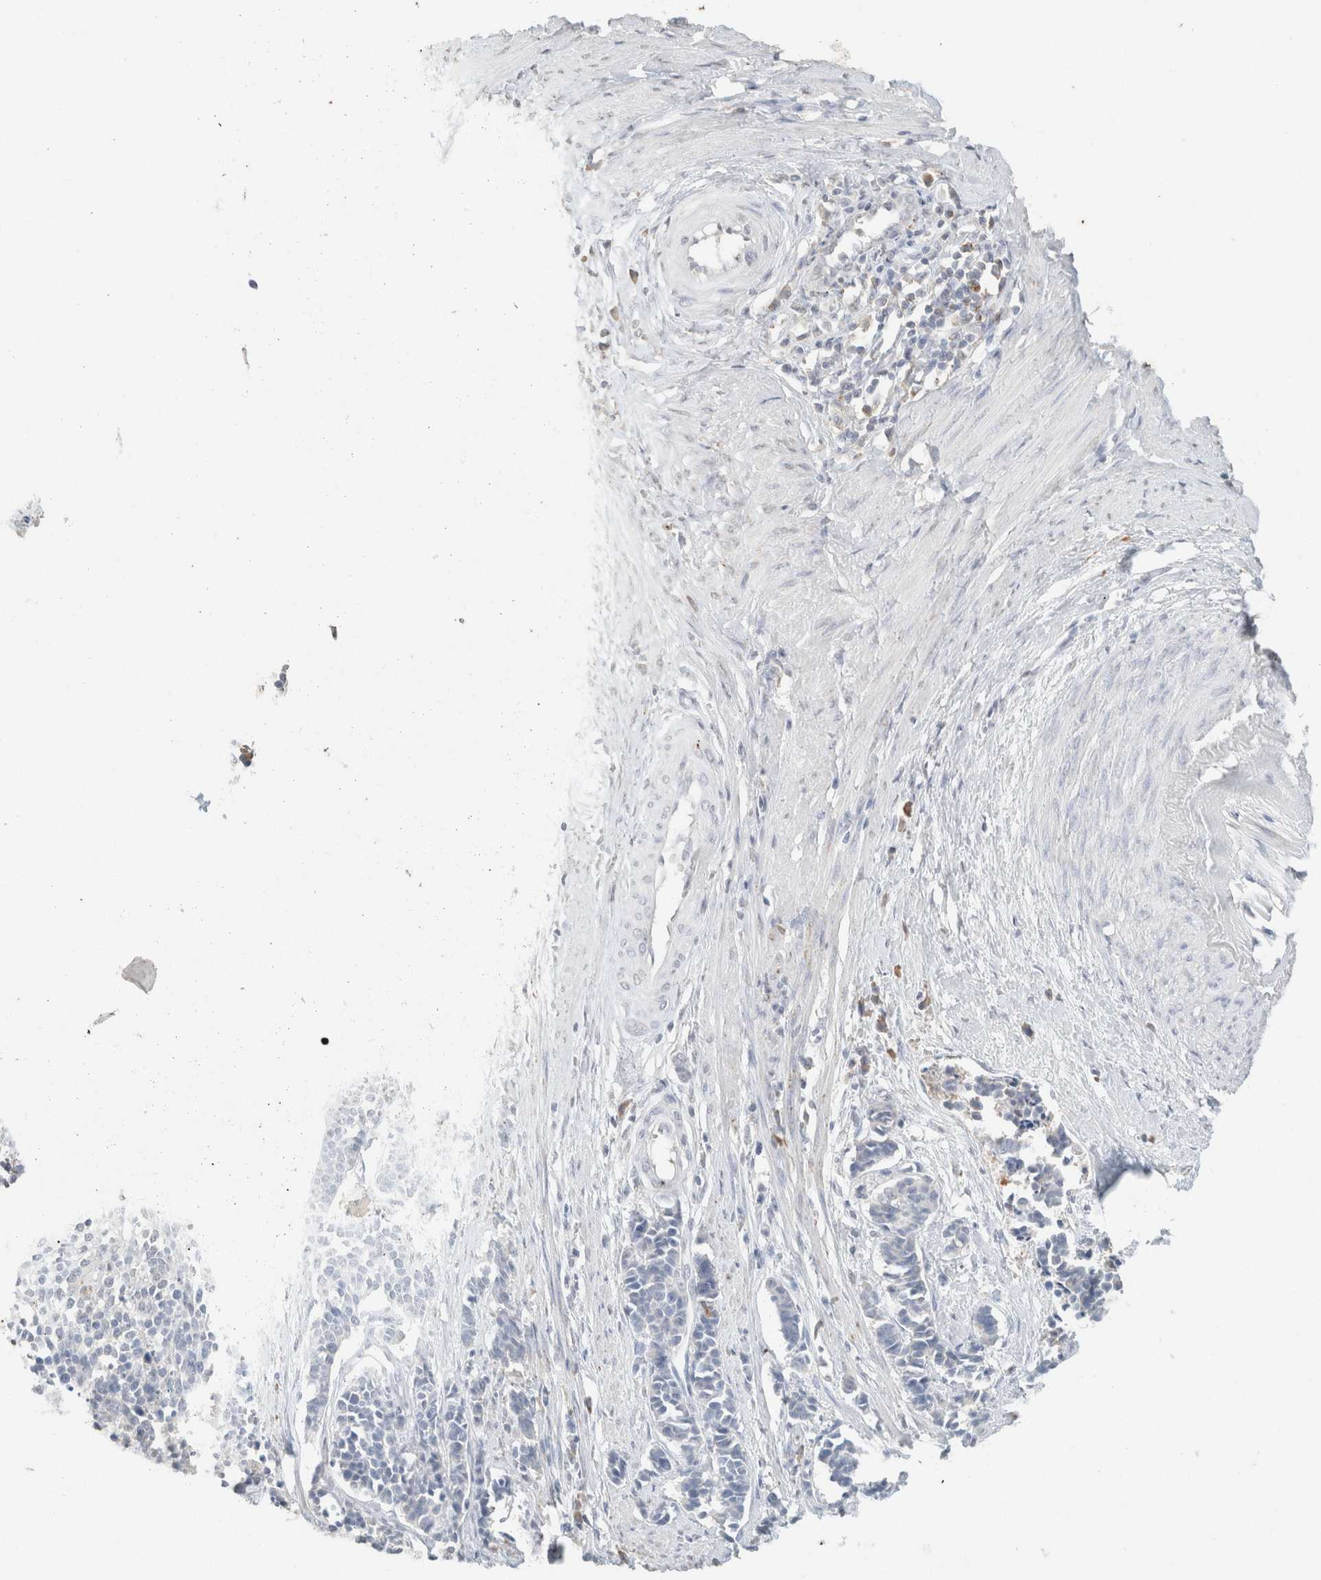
{"staining": {"intensity": "negative", "quantity": "none", "location": "none"}, "tissue": "cervical cancer", "cell_type": "Tumor cells", "image_type": "cancer", "snomed": [{"axis": "morphology", "description": "Normal tissue, NOS"}, {"axis": "morphology", "description": "Squamous cell carcinoma, NOS"}, {"axis": "topography", "description": "Cervix"}], "caption": "A micrograph of human cervical cancer is negative for staining in tumor cells.", "gene": "CPA1", "patient": {"sex": "female", "age": 35}}